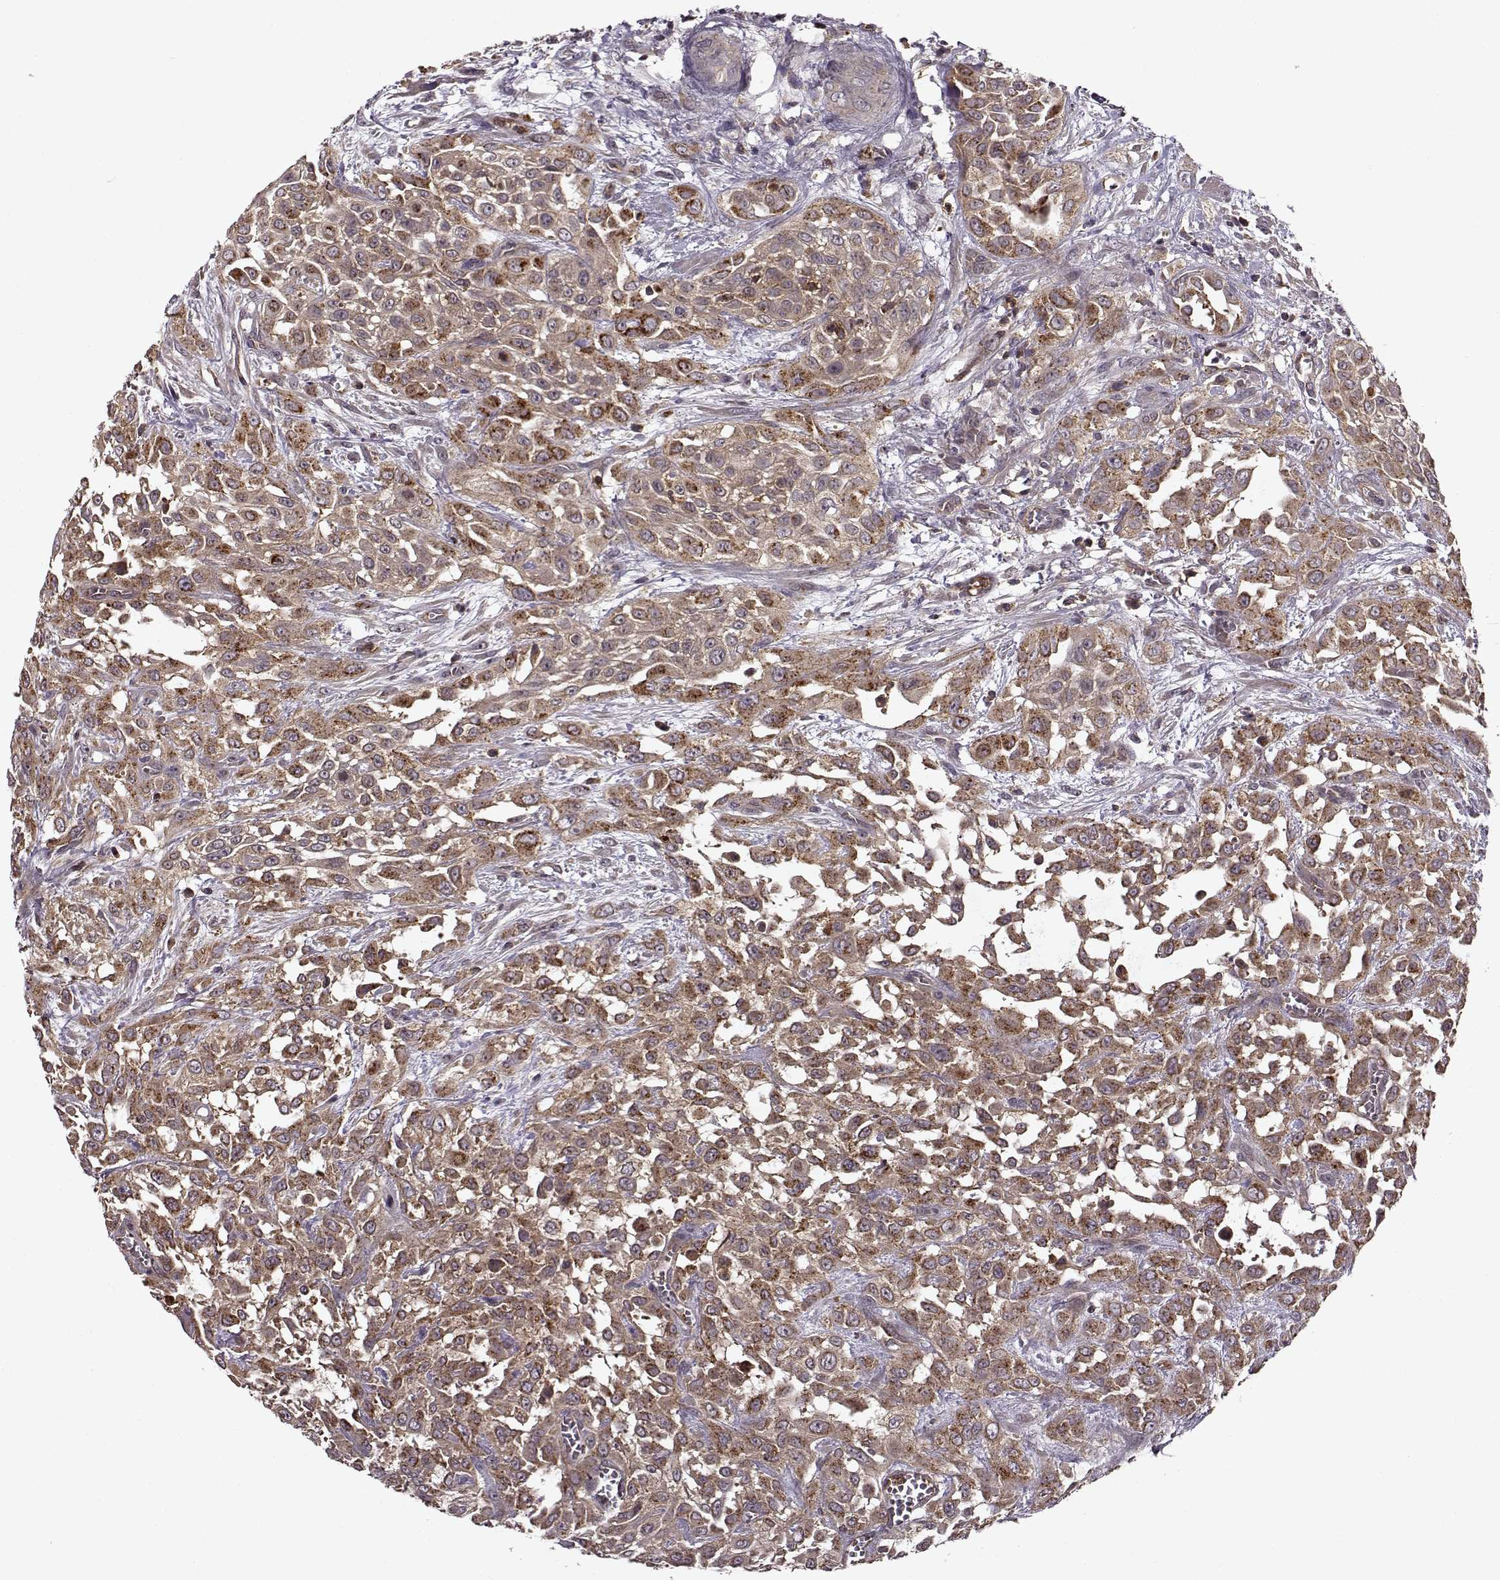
{"staining": {"intensity": "moderate", "quantity": ">75%", "location": "cytoplasmic/membranous"}, "tissue": "urothelial cancer", "cell_type": "Tumor cells", "image_type": "cancer", "snomed": [{"axis": "morphology", "description": "Urothelial carcinoma, High grade"}, {"axis": "topography", "description": "Urinary bladder"}], "caption": "Immunohistochemistry (IHC) photomicrograph of human urothelial cancer stained for a protein (brown), which reveals medium levels of moderate cytoplasmic/membranous staining in about >75% of tumor cells.", "gene": "IFRD2", "patient": {"sex": "male", "age": 57}}